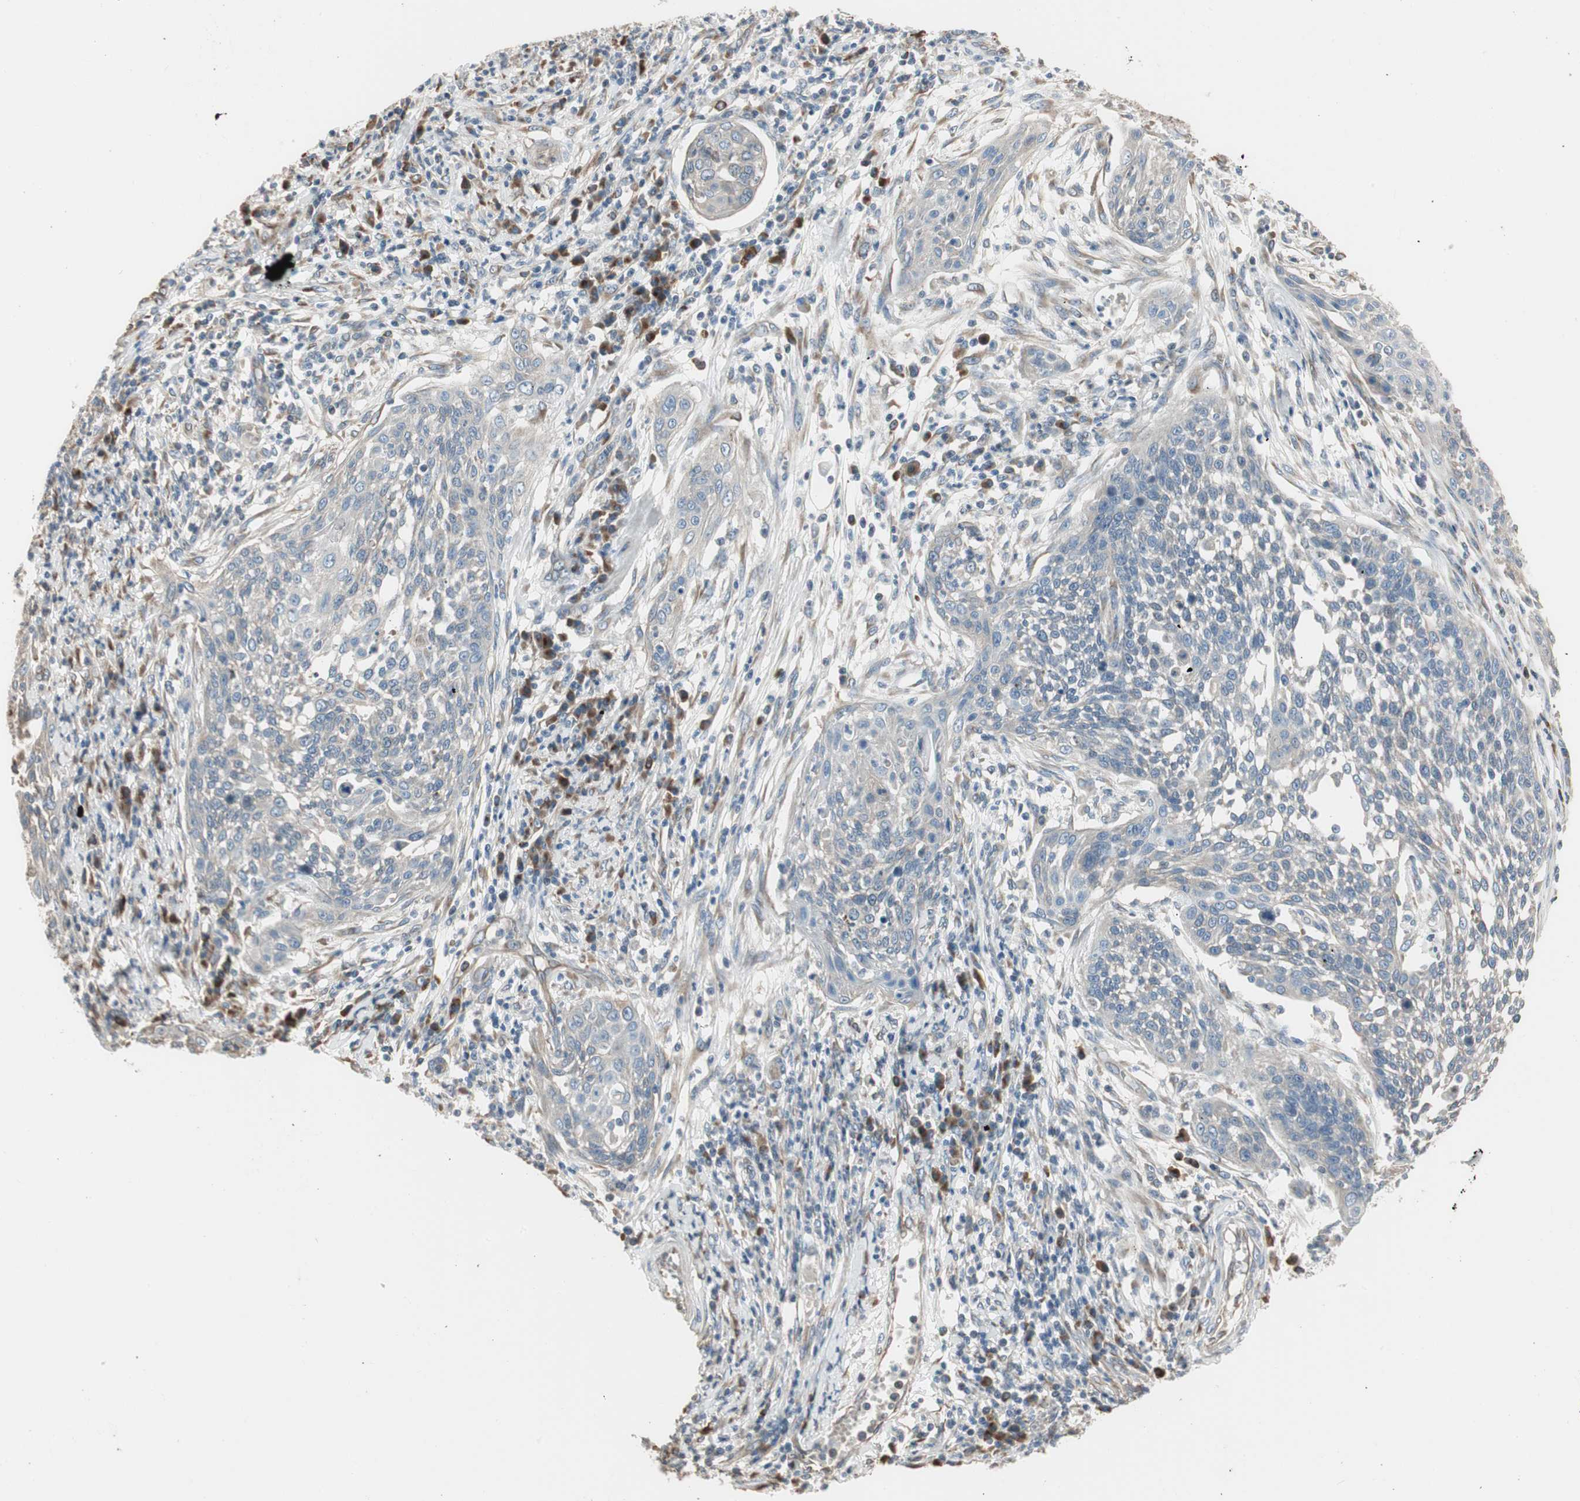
{"staining": {"intensity": "weak", "quantity": "<25%", "location": "cytoplasmic/membranous"}, "tissue": "cervical cancer", "cell_type": "Tumor cells", "image_type": "cancer", "snomed": [{"axis": "morphology", "description": "Squamous cell carcinoma, NOS"}, {"axis": "topography", "description": "Cervix"}], "caption": "IHC image of cervical cancer stained for a protein (brown), which demonstrates no staining in tumor cells.", "gene": "NUCB2", "patient": {"sex": "female", "age": 34}}